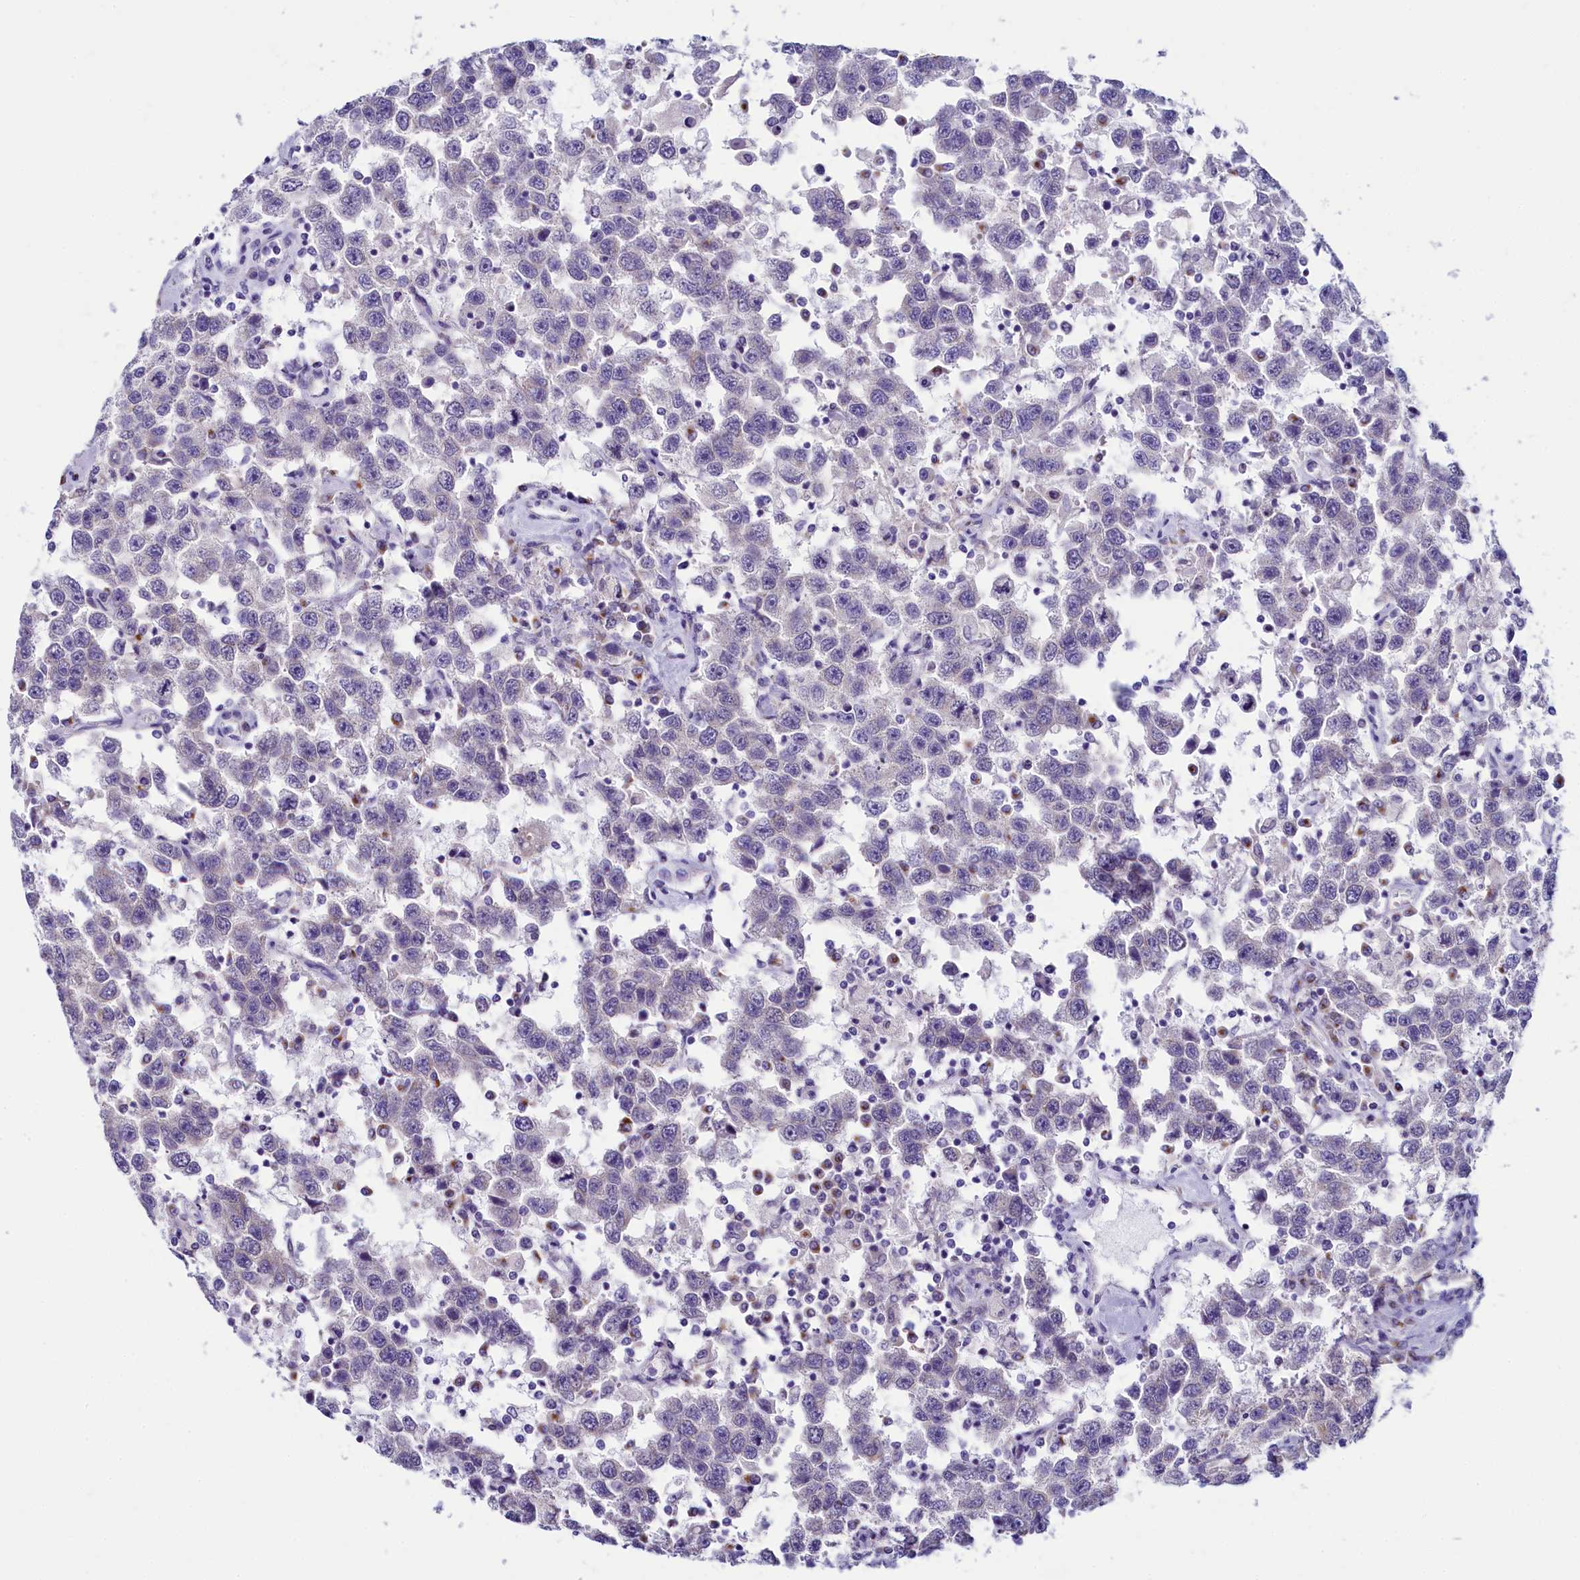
{"staining": {"intensity": "negative", "quantity": "none", "location": "none"}, "tissue": "testis cancer", "cell_type": "Tumor cells", "image_type": "cancer", "snomed": [{"axis": "morphology", "description": "Seminoma, NOS"}, {"axis": "topography", "description": "Testis"}], "caption": "The immunohistochemistry (IHC) image has no significant positivity in tumor cells of testis cancer tissue.", "gene": "SKA3", "patient": {"sex": "male", "age": 41}}